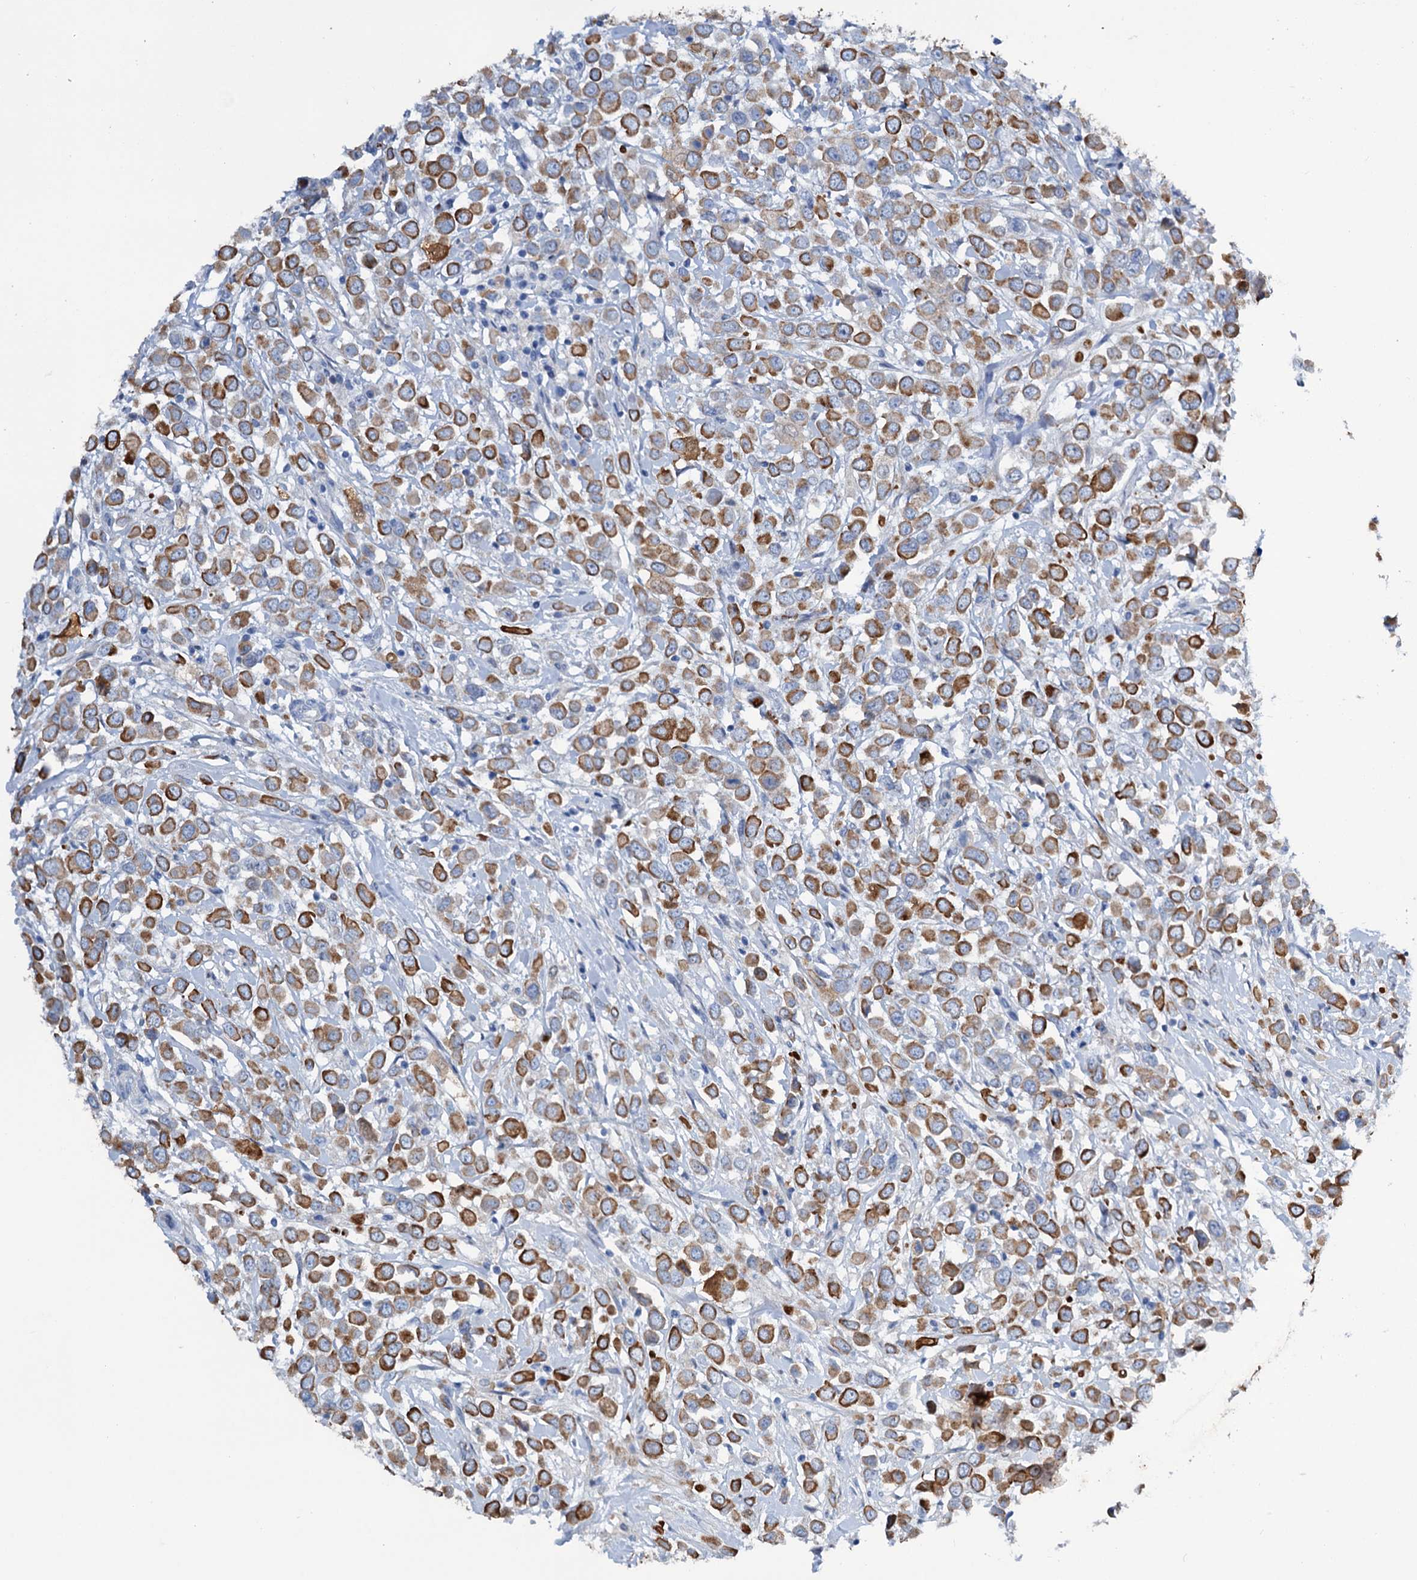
{"staining": {"intensity": "moderate", "quantity": ">75%", "location": "cytoplasmic/membranous"}, "tissue": "breast cancer", "cell_type": "Tumor cells", "image_type": "cancer", "snomed": [{"axis": "morphology", "description": "Duct carcinoma"}, {"axis": "topography", "description": "Breast"}], "caption": "Immunohistochemistry image of human breast cancer stained for a protein (brown), which shows medium levels of moderate cytoplasmic/membranous expression in about >75% of tumor cells.", "gene": "FAAP20", "patient": {"sex": "female", "age": 61}}